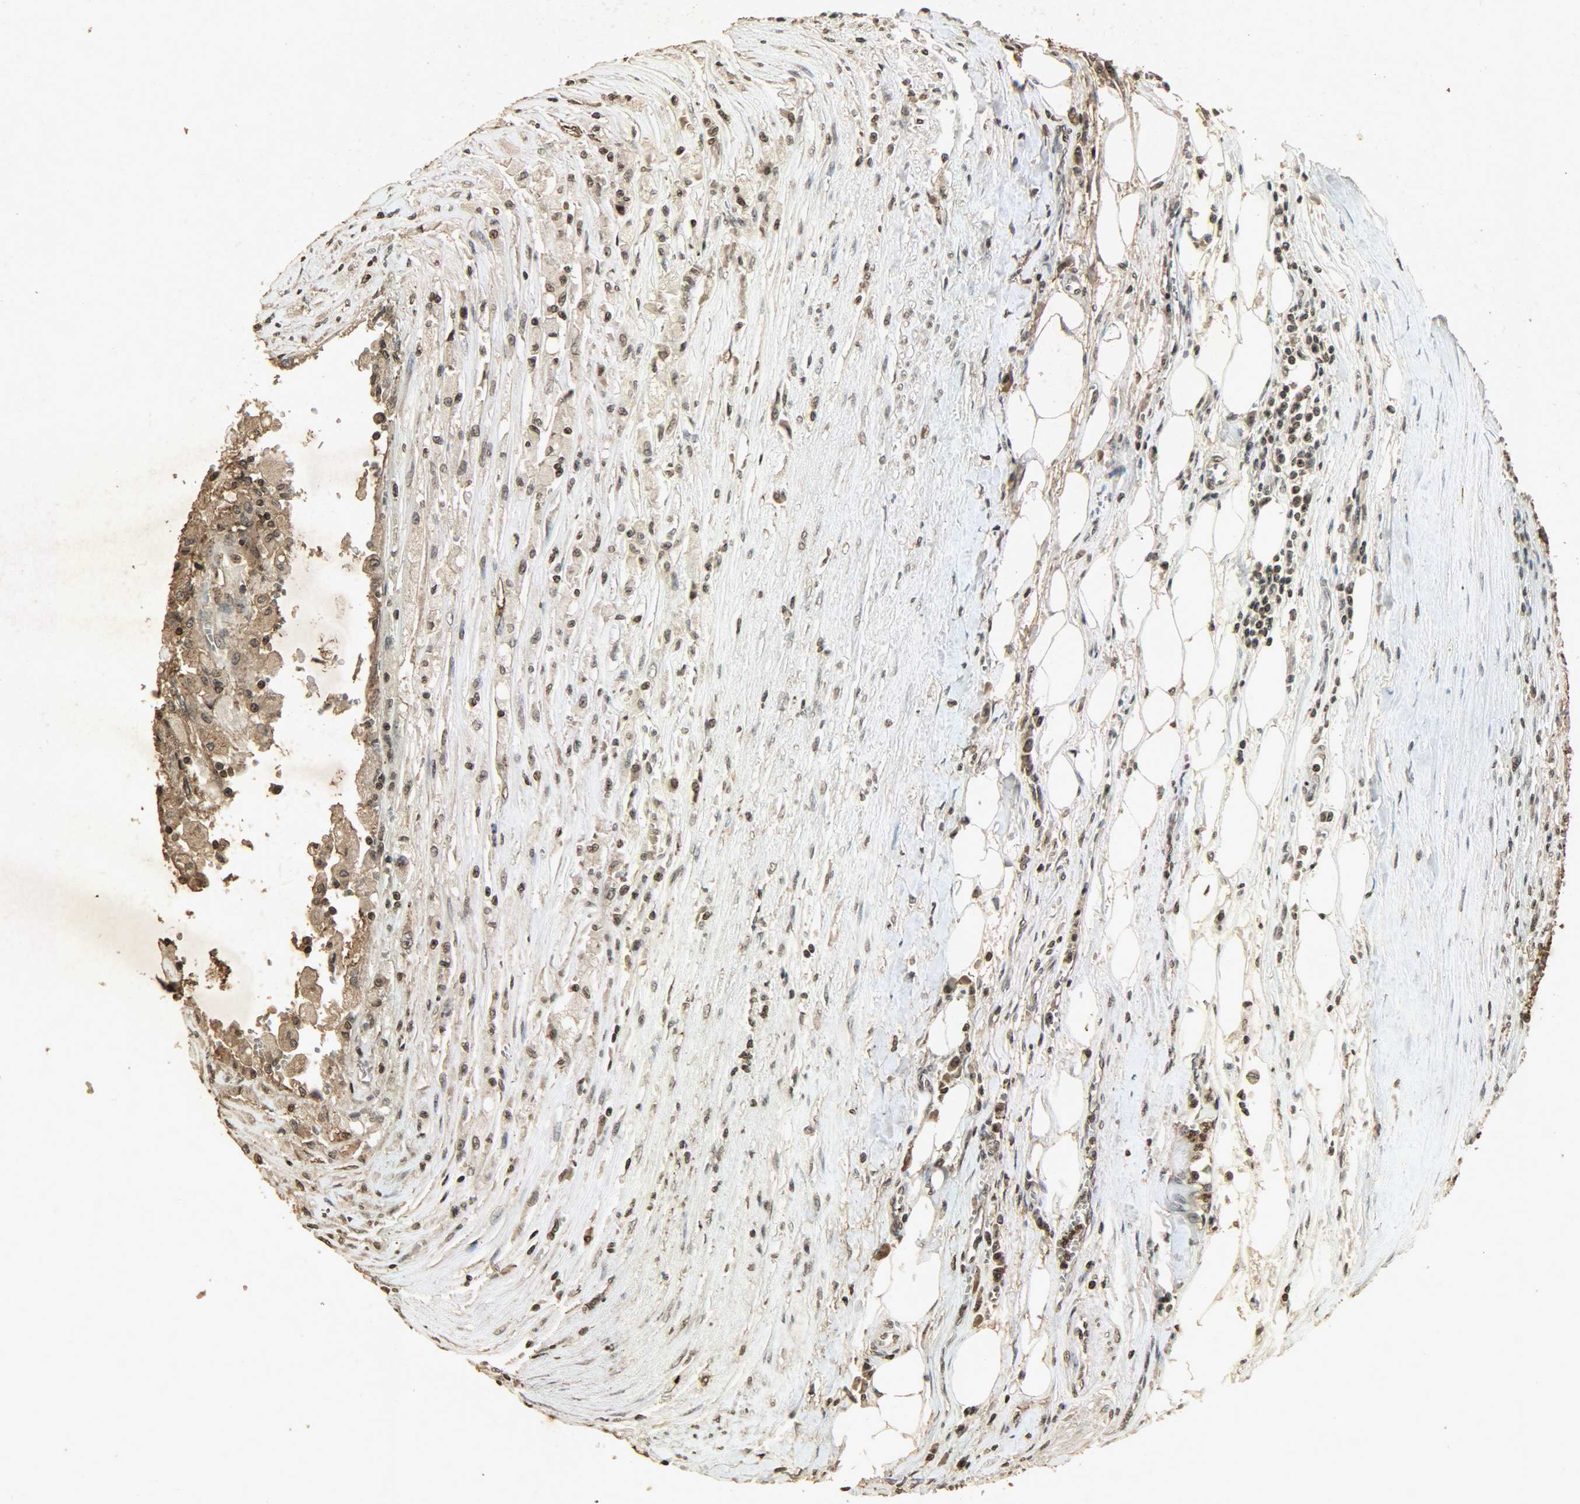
{"staining": {"intensity": "moderate", "quantity": ">75%", "location": "cytoplasmic/membranous,nuclear"}, "tissue": "renal cancer", "cell_type": "Tumor cells", "image_type": "cancer", "snomed": [{"axis": "morphology", "description": "Normal tissue, NOS"}, {"axis": "morphology", "description": "Adenocarcinoma, NOS"}, {"axis": "topography", "description": "Kidney"}], "caption": "Immunohistochemistry (IHC) (DAB (3,3'-diaminobenzidine)) staining of adenocarcinoma (renal) displays moderate cytoplasmic/membranous and nuclear protein positivity in about >75% of tumor cells.", "gene": "PPP3R1", "patient": {"sex": "male", "age": 71}}